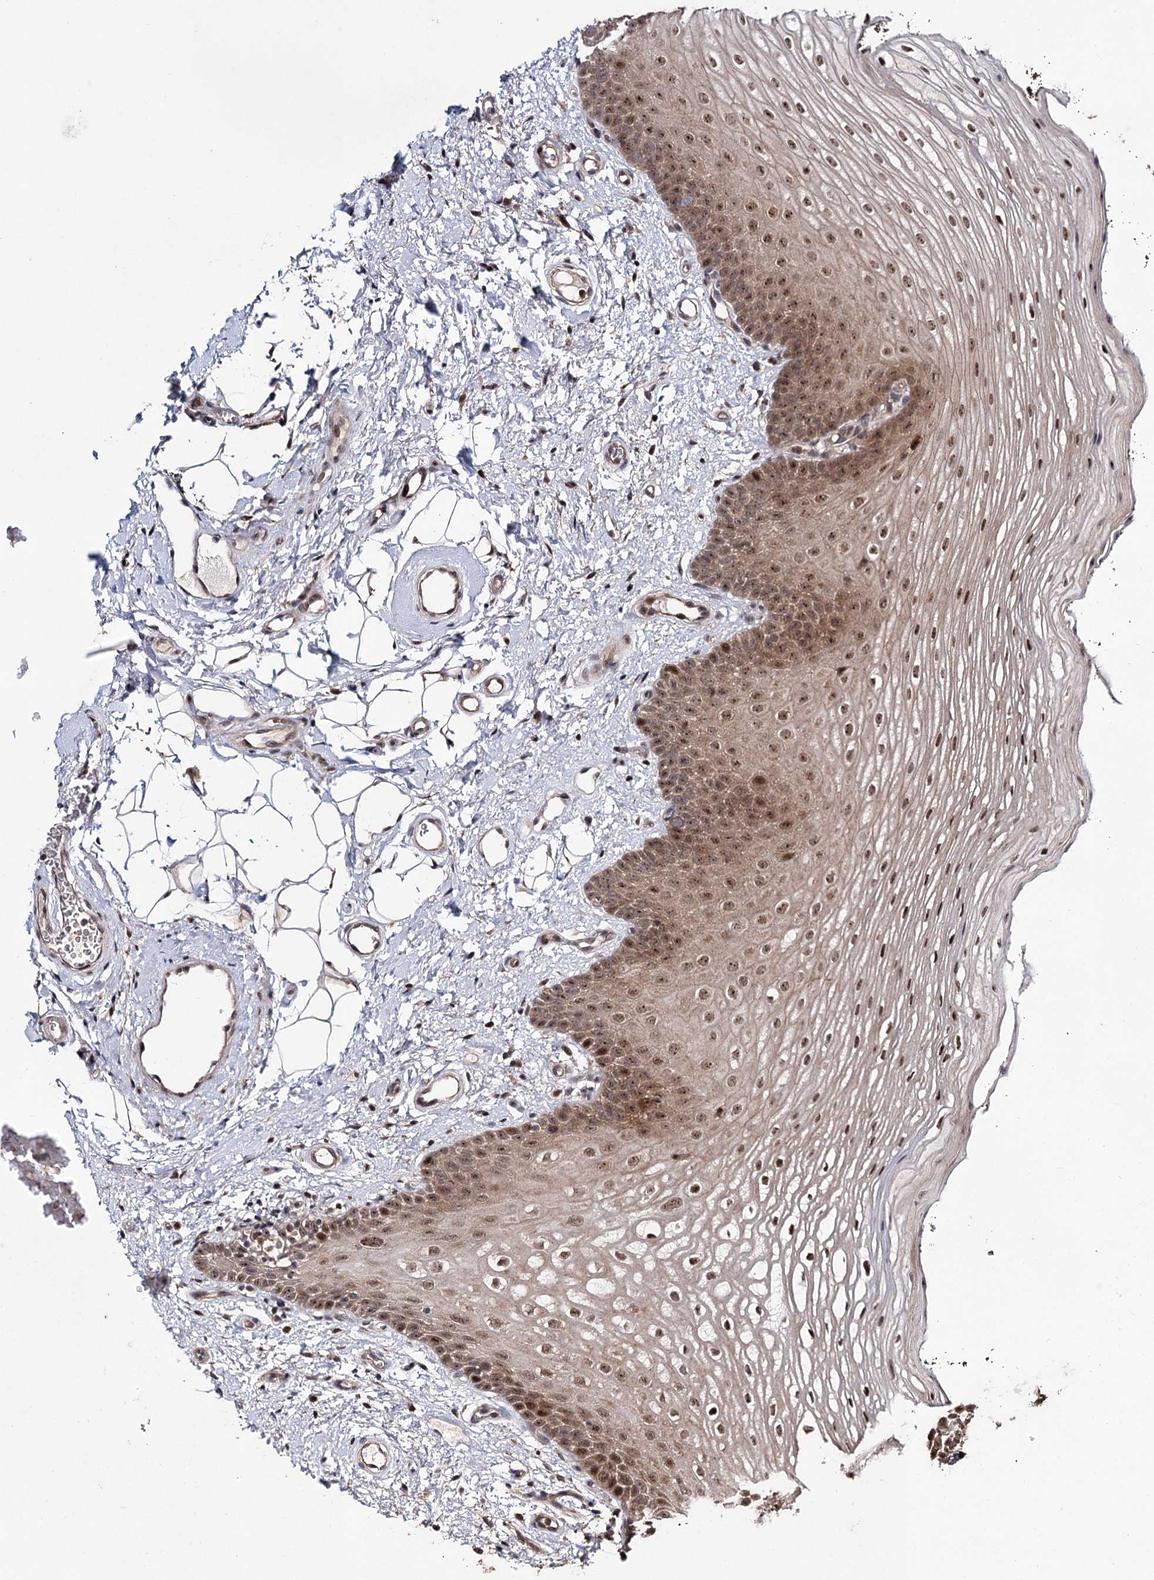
{"staining": {"intensity": "strong", "quantity": ">75%", "location": "cytoplasmic/membranous,nuclear"}, "tissue": "oral mucosa", "cell_type": "Squamous epithelial cells", "image_type": "normal", "snomed": [{"axis": "morphology", "description": "No evidence of malignacy"}, {"axis": "topography", "description": "Oral tissue"}, {"axis": "topography", "description": "Head-Neck"}], "caption": "About >75% of squamous epithelial cells in normal human oral mucosa reveal strong cytoplasmic/membranous,nuclear protein staining as visualized by brown immunohistochemical staining.", "gene": "MKNK2", "patient": {"sex": "male", "age": 68}}